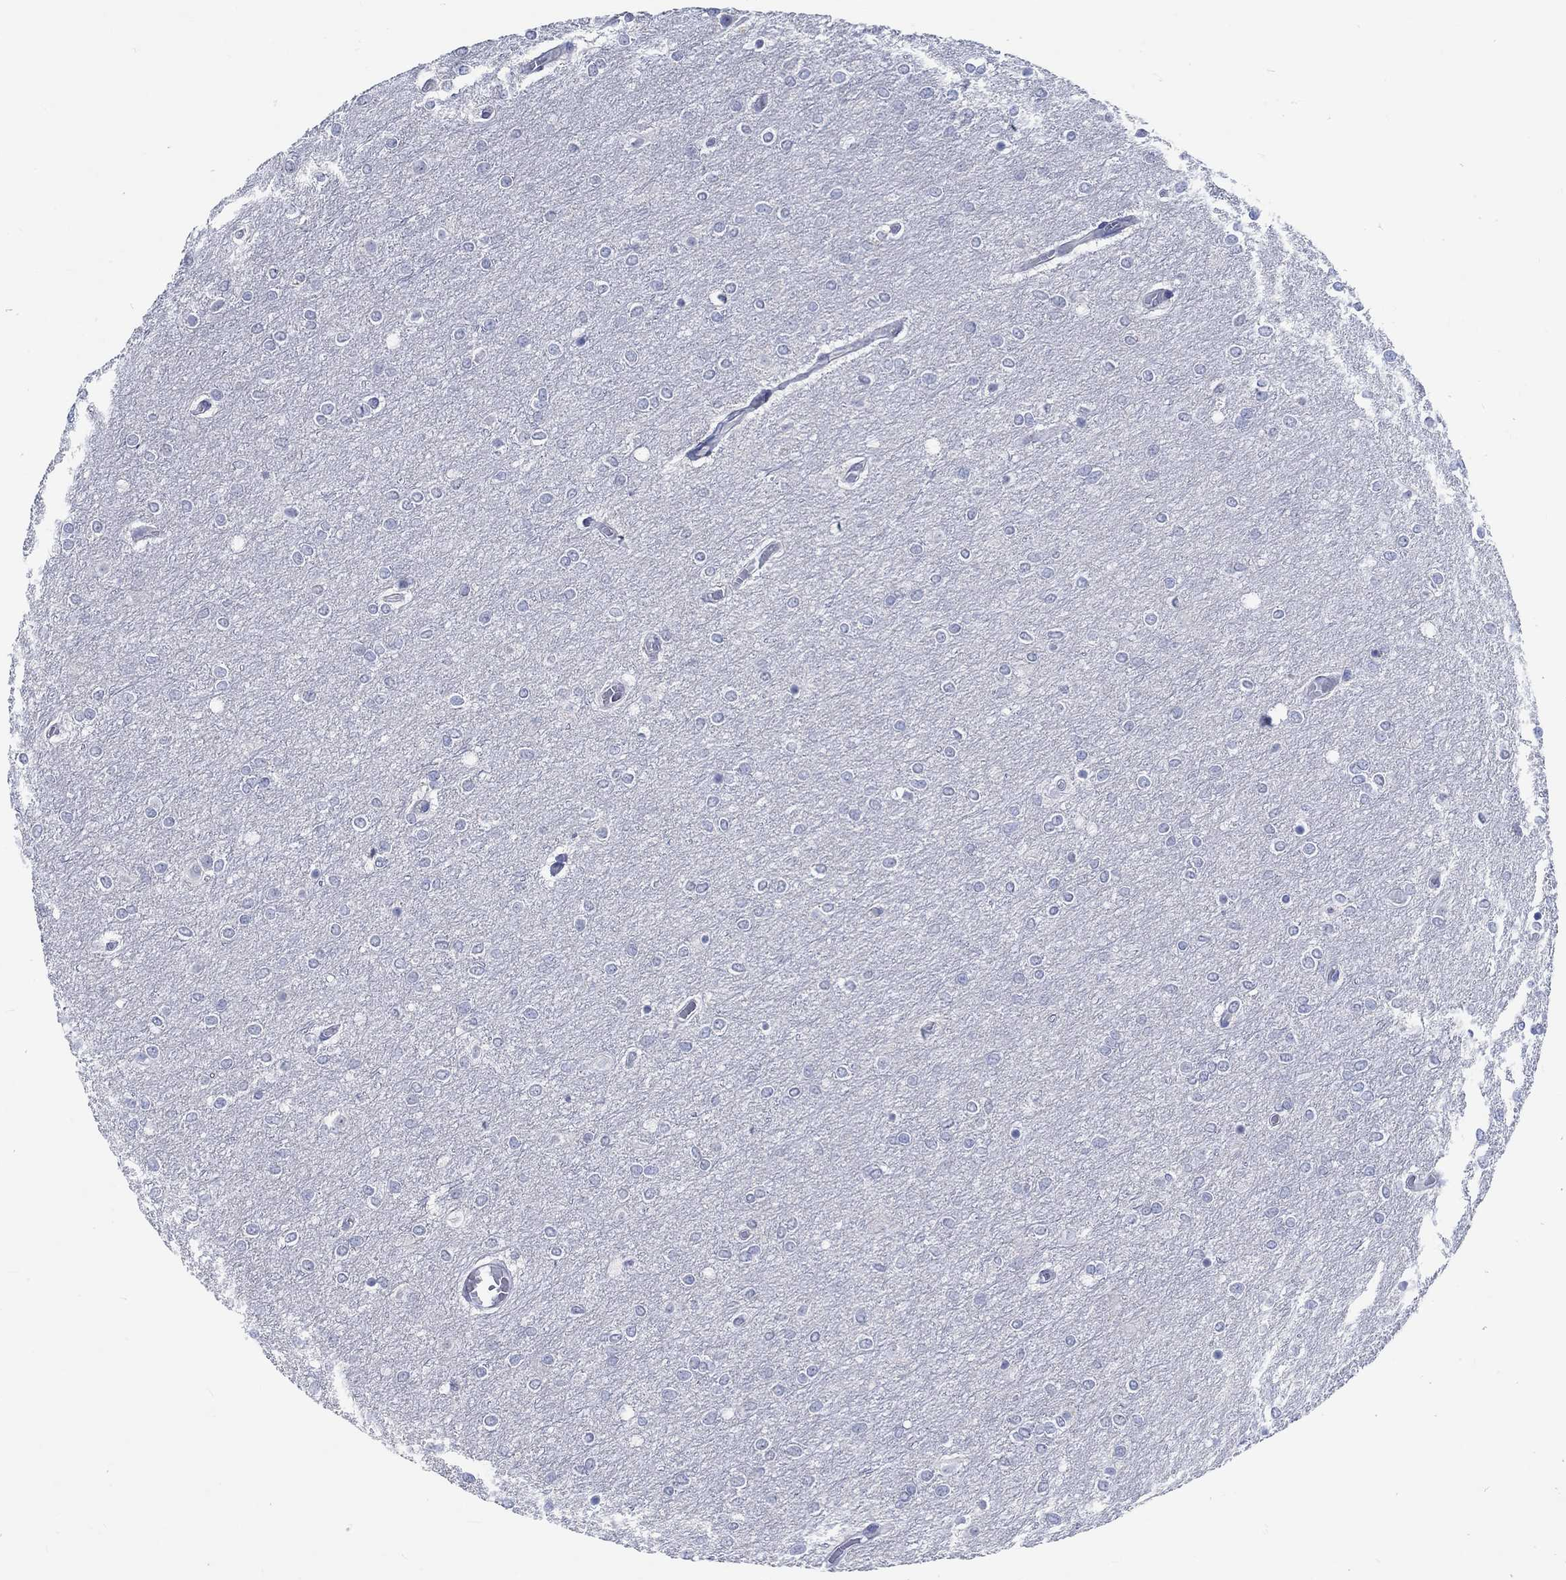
{"staining": {"intensity": "negative", "quantity": "none", "location": "none"}, "tissue": "glioma", "cell_type": "Tumor cells", "image_type": "cancer", "snomed": [{"axis": "morphology", "description": "Glioma, malignant, High grade"}, {"axis": "topography", "description": "Brain"}], "caption": "Tumor cells show no significant protein positivity in malignant high-grade glioma.", "gene": "C4orf47", "patient": {"sex": "female", "age": 61}}